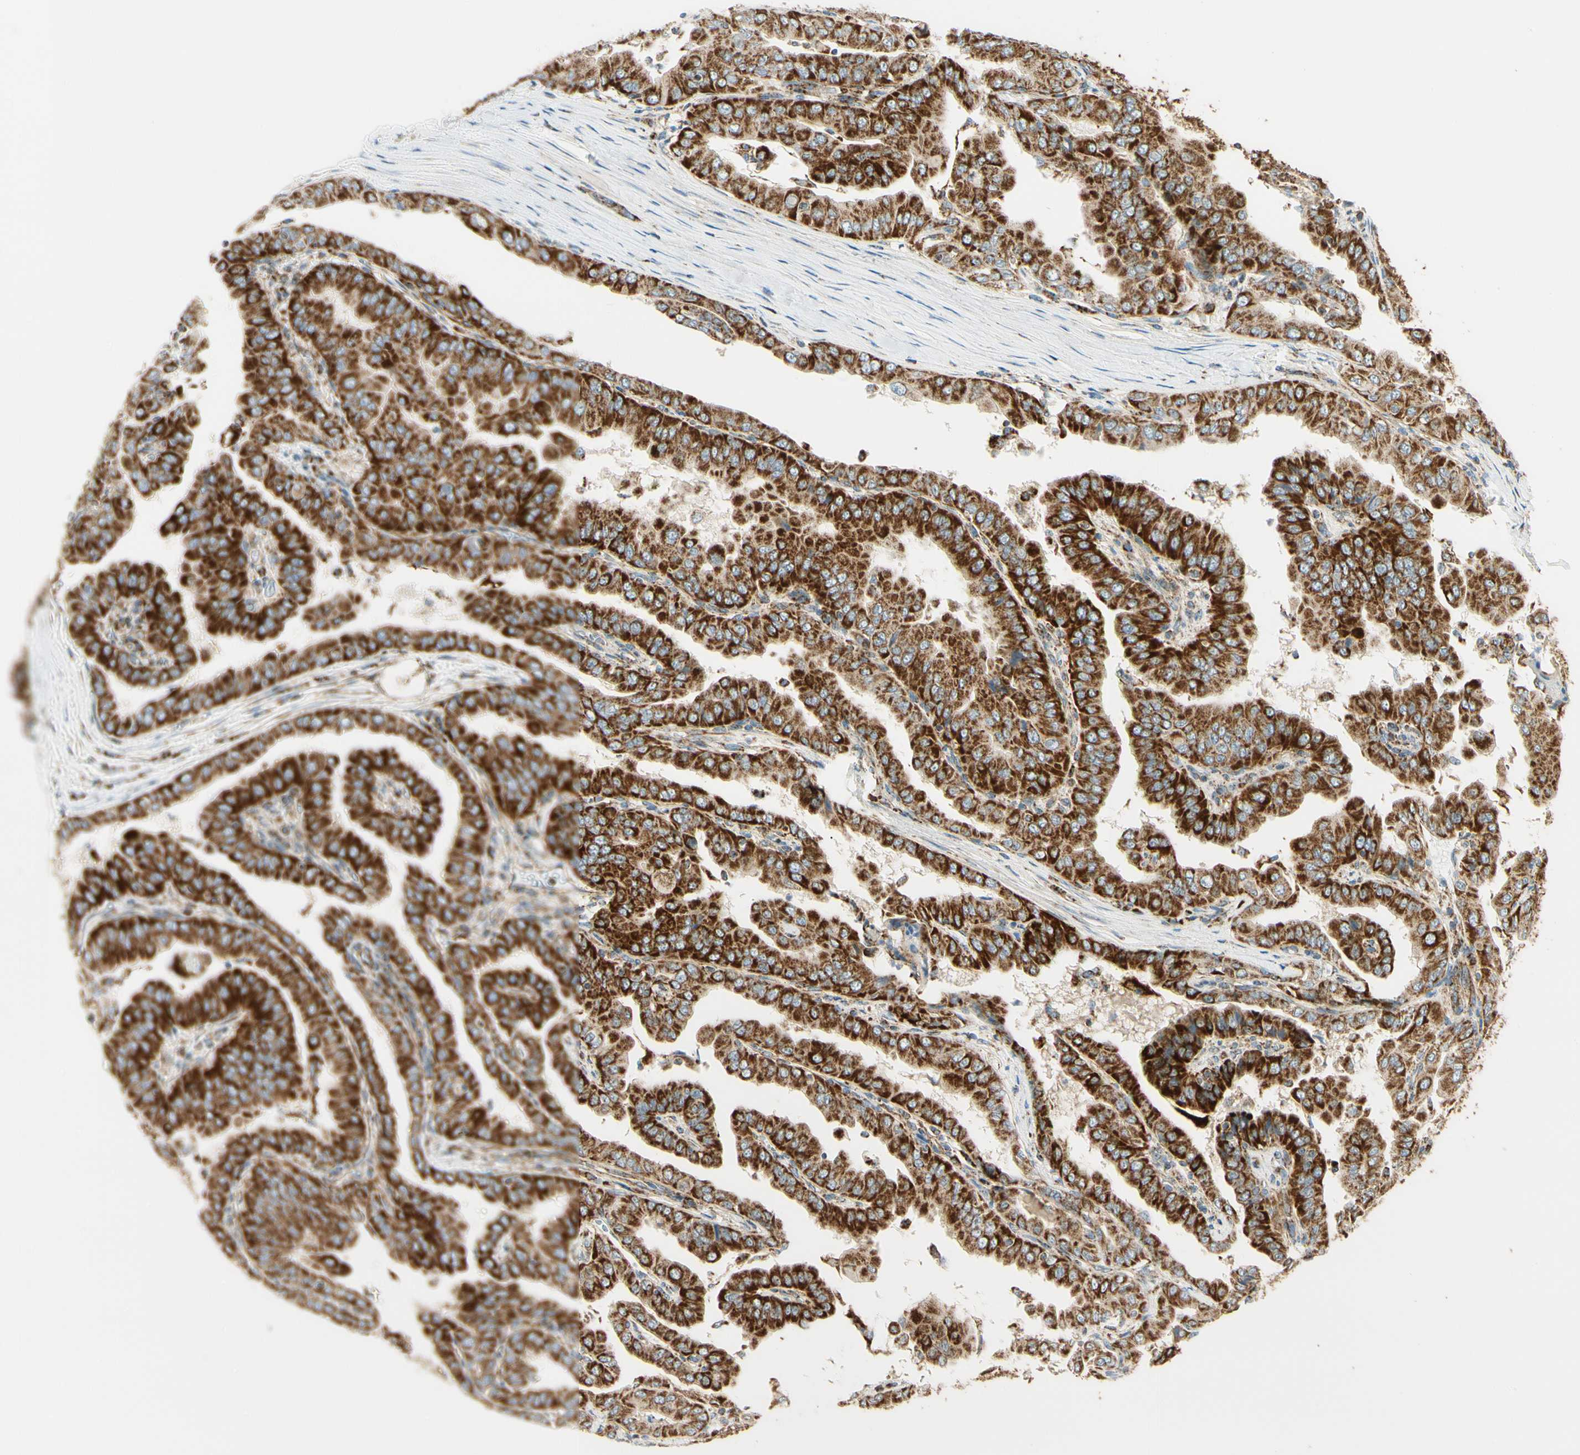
{"staining": {"intensity": "strong", "quantity": ">75%", "location": "cytoplasmic/membranous"}, "tissue": "thyroid cancer", "cell_type": "Tumor cells", "image_type": "cancer", "snomed": [{"axis": "morphology", "description": "Papillary adenocarcinoma, NOS"}, {"axis": "topography", "description": "Thyroid gland"}], "caption": "Strong cytoplasmic/membranous positivity is seen in approximately >75% of tumor cells in thyroid cancer (papillary adenocarcinoma).", "gene": "TBC1D10A", "patient": {"sex": "male", "age": 33}}